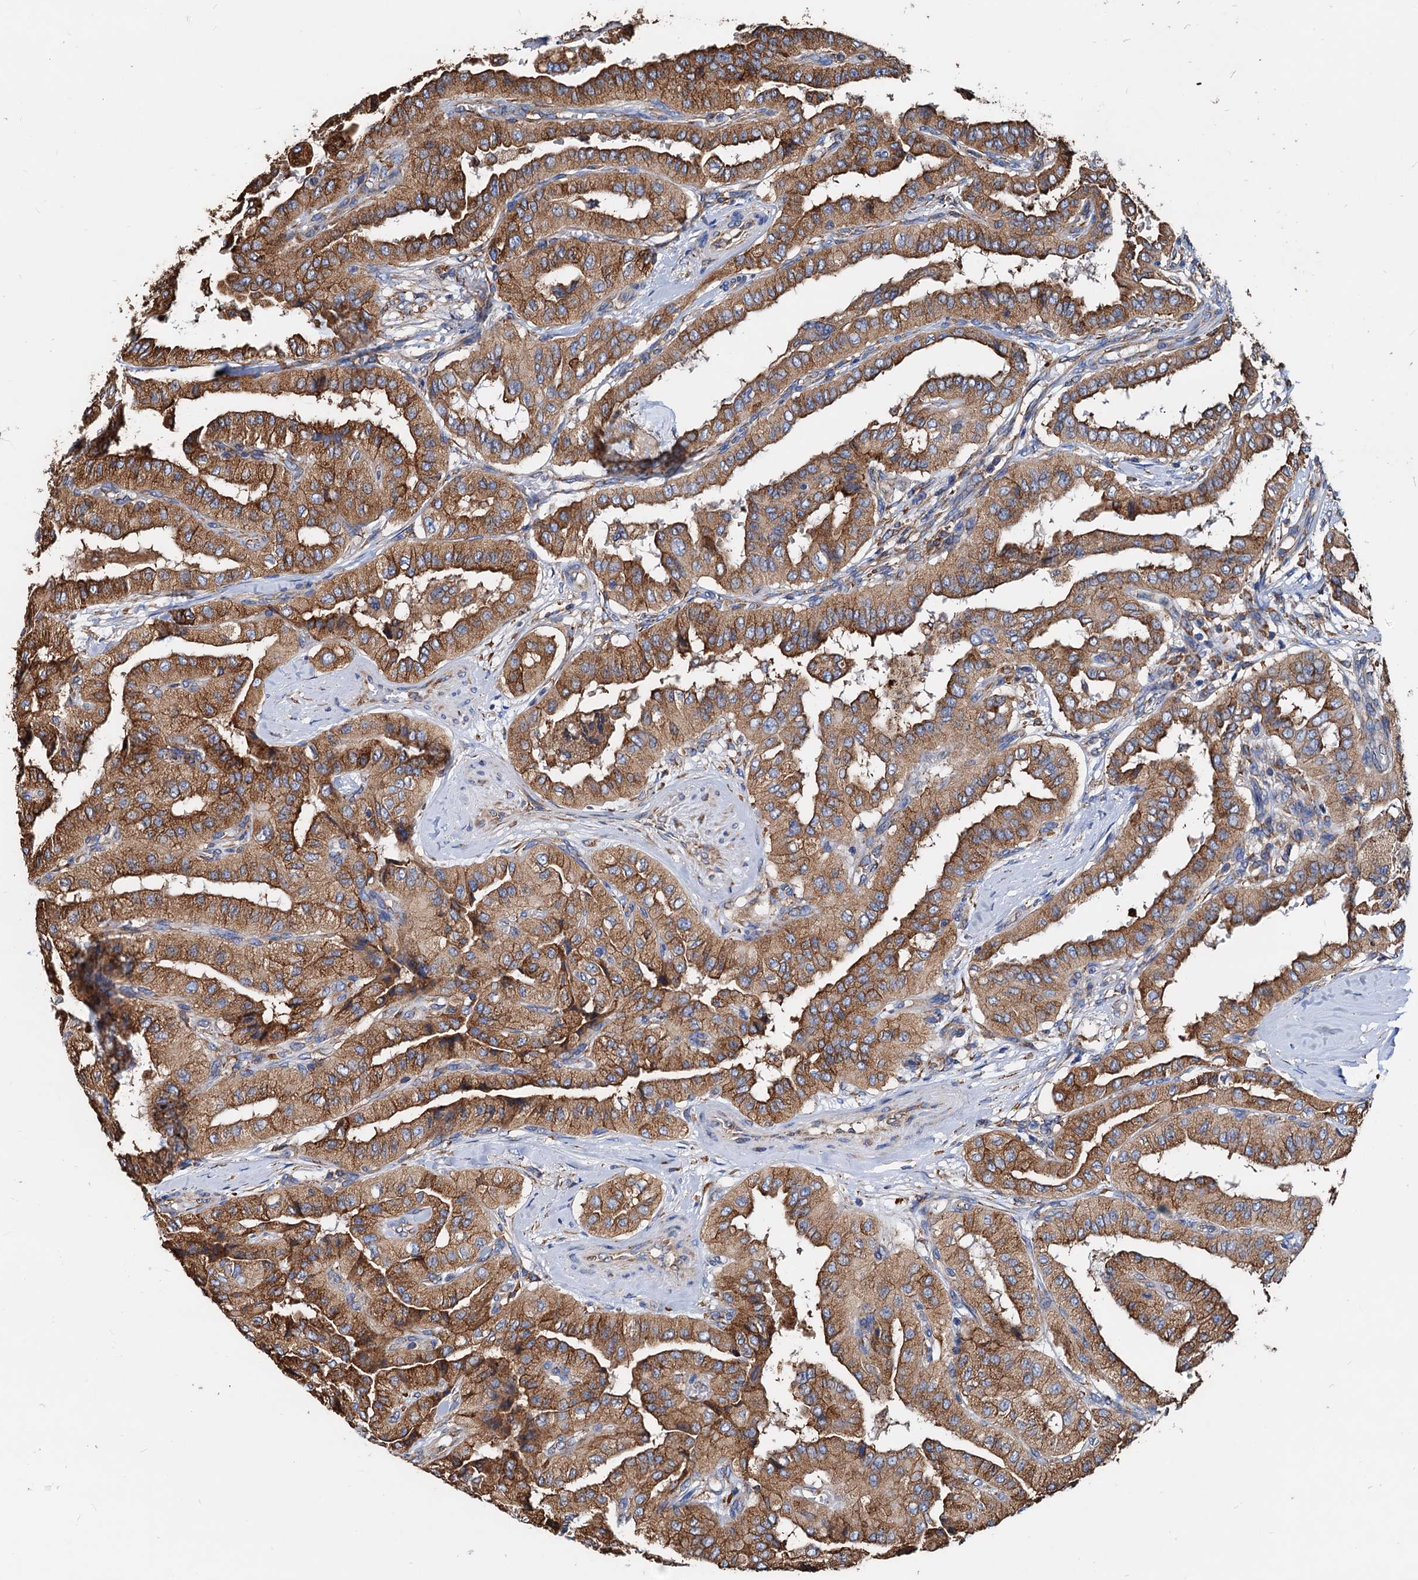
{"staining": {"intensity": "moderate", "quantity": ">75%", "location": "cytoplasmic/membranous"}, "tissue": "thyroid cancer", "cell_type": "Tumor cells", "image_type": "cancer", "snomed": [{"axis": "morphology", "description": "Papillary adenocarcinoma, NOS"}, {"axis": "topography", "description": "Thyroid gland"}], "caption": "Thyroid papillary adenocarcinoma stained with immunohistochemistry exhibits moderate cytoplasmic/membranous positivity in approximately >75% of tumor cells. The protein is stained brown, and the nuclei are stained in blue (DAB IHC with brightfield microscopy, high magnification).", "gene": "HSPA5", "patient": {"sex": "female", "age": 59}}